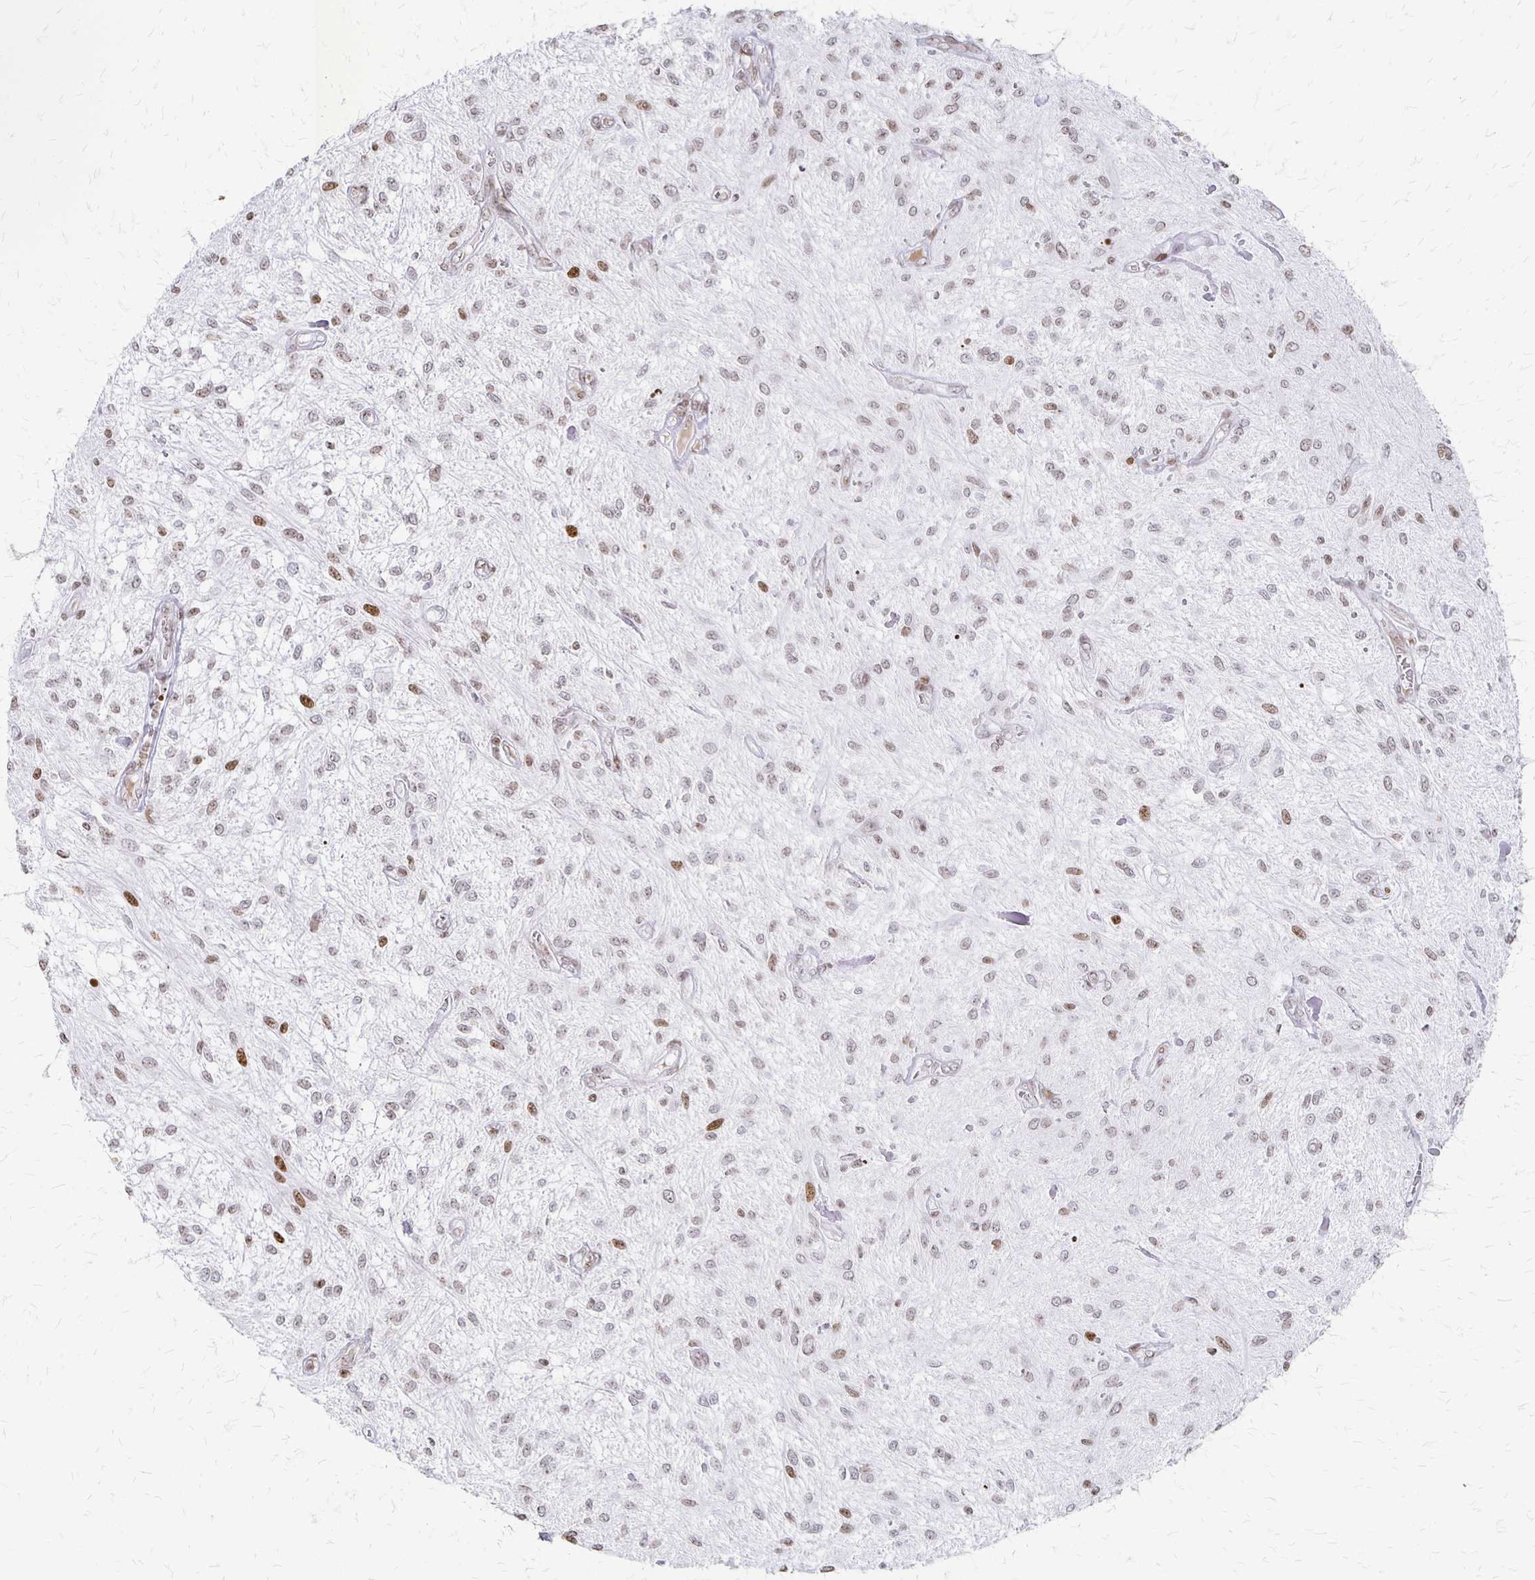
{"staining": {"intensity": "weak", "quantity": ">75%", "location": "nuclear"}, "tissue": "glioma", "cell_type": "Tumor cells", "image_type": "cancer", "snomed": [{"axis": "morphology", "description": "Glioma, malignant, Low grade"}, {"axis": "topography", "description": "Cerebellum"}], "caption": "This photomicrograph displays glioma stained with IHC to label a protein in brown. The nuclear of tumor cells show weak positivity for the protein. Nuclei are counter-stained blue.", "gene": "ZNF280C", "patient": {"sex": "female", "age": 14}}